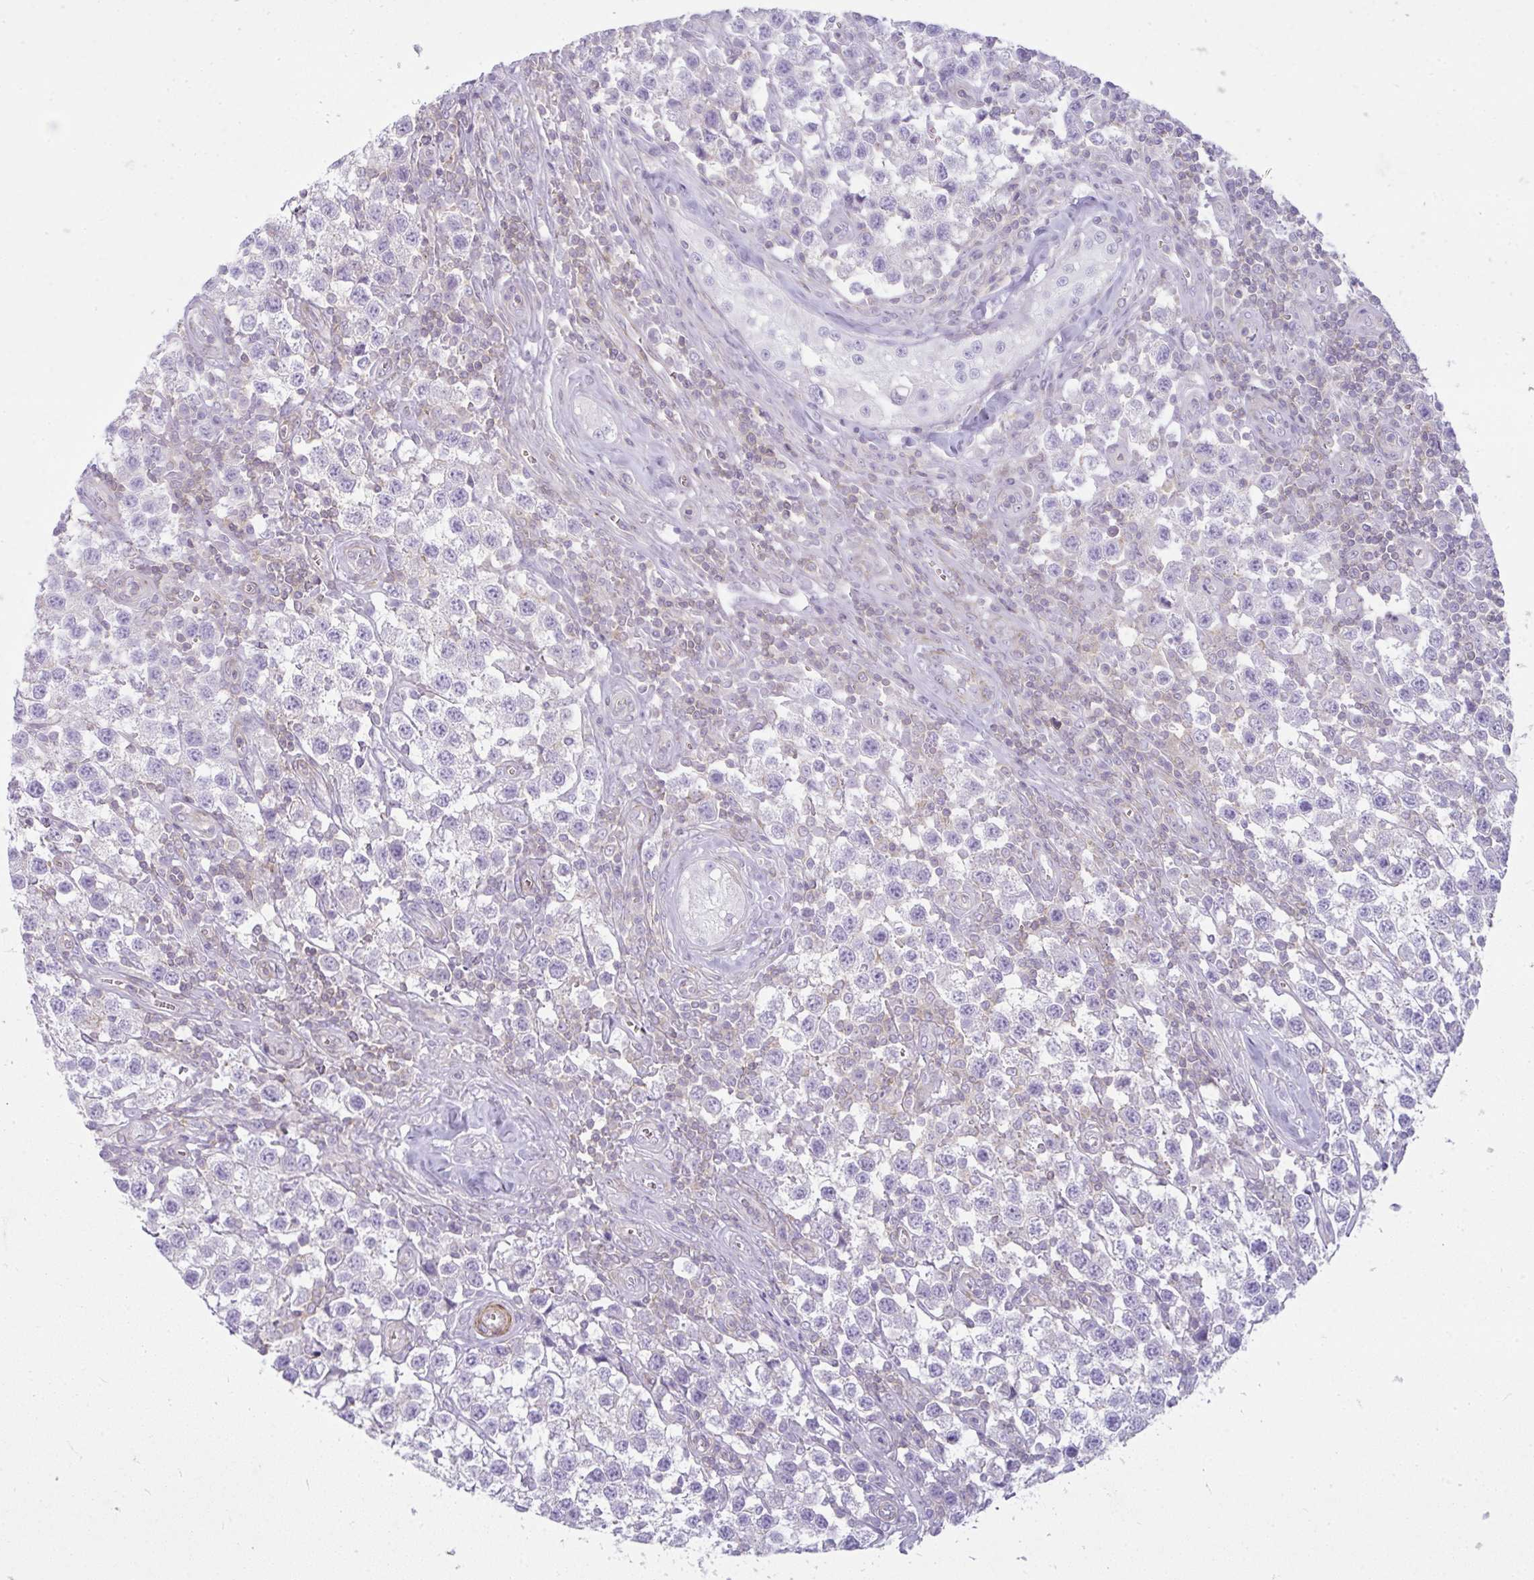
{"staining": {"intensity": "negative", "quantity": "none", "location": "none"}, "tissue": "testis cancer", "cell_type": "Tumor cells", "image_type": "cancer", "snomed": [{"axis": "morphology", "description": "Seminoma, NOS"}, {"axis": "topography", "description": "Testis"}], "caption": "Tumor cells are negative for brown protein staining in testis cancer (seminoma).", "gene": "CDRT15", "patient": {"sex": "male", "age": 34}}